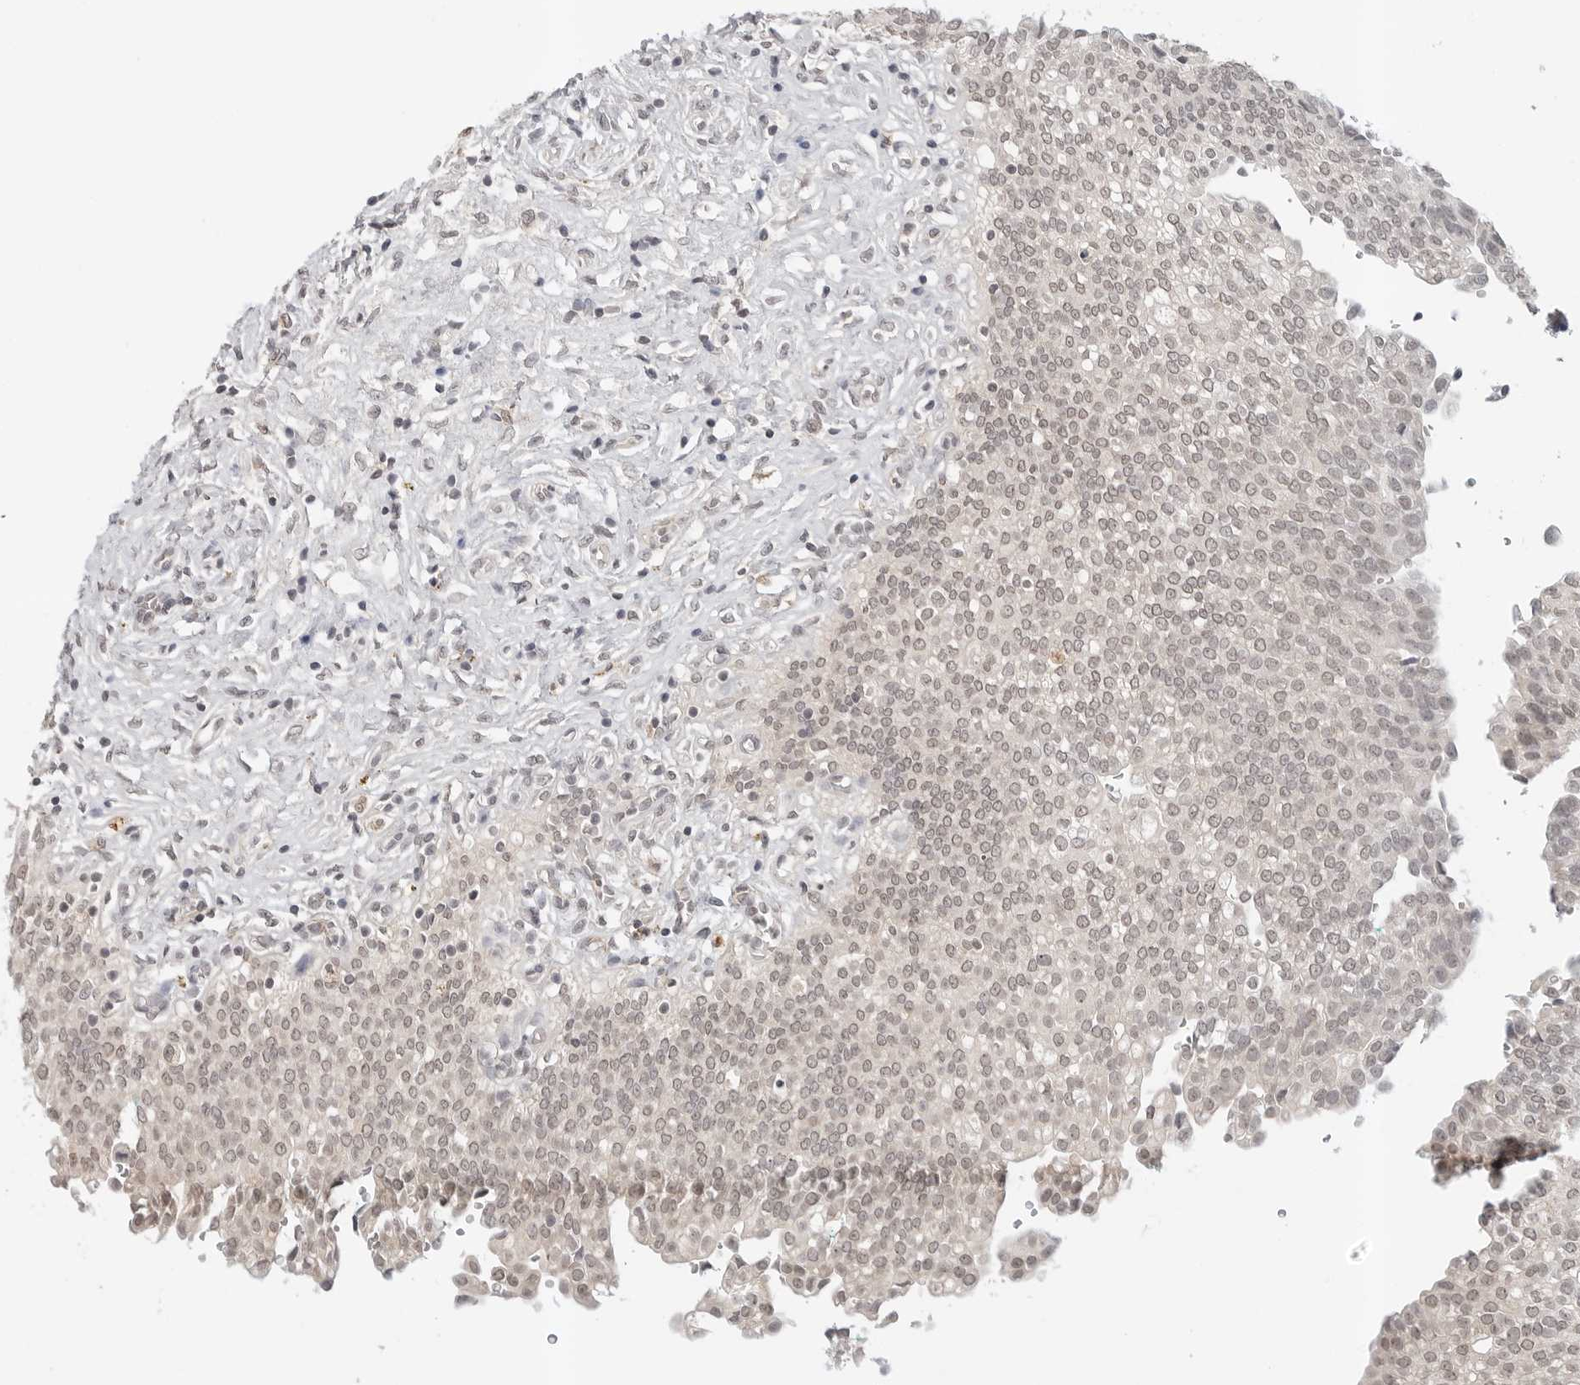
{"staining": {"intensity": "negative", "quantity": "none", "location": "none"}, "tissue": "urinary bladder", "cell_type": "Urothelial cells", "image_type": "normal", "snomed": [{"axis": "morphology", "description": "Urothelial carcinoma, High grade"}, {"axis": "topography", "description": "Urinary bladder"}], "caption": "The image demonstrates no significant staining in urothelial cells of urinary bladder. The staining was performed using DAB (3,3'-diaminobenzidine) to visualize the protein expression in brown, while the nuclei were stained in blue with hematoxylin (Magnification: 20x).", "gene": "IL24", "patient": {"sex": "male", "age": 46}}